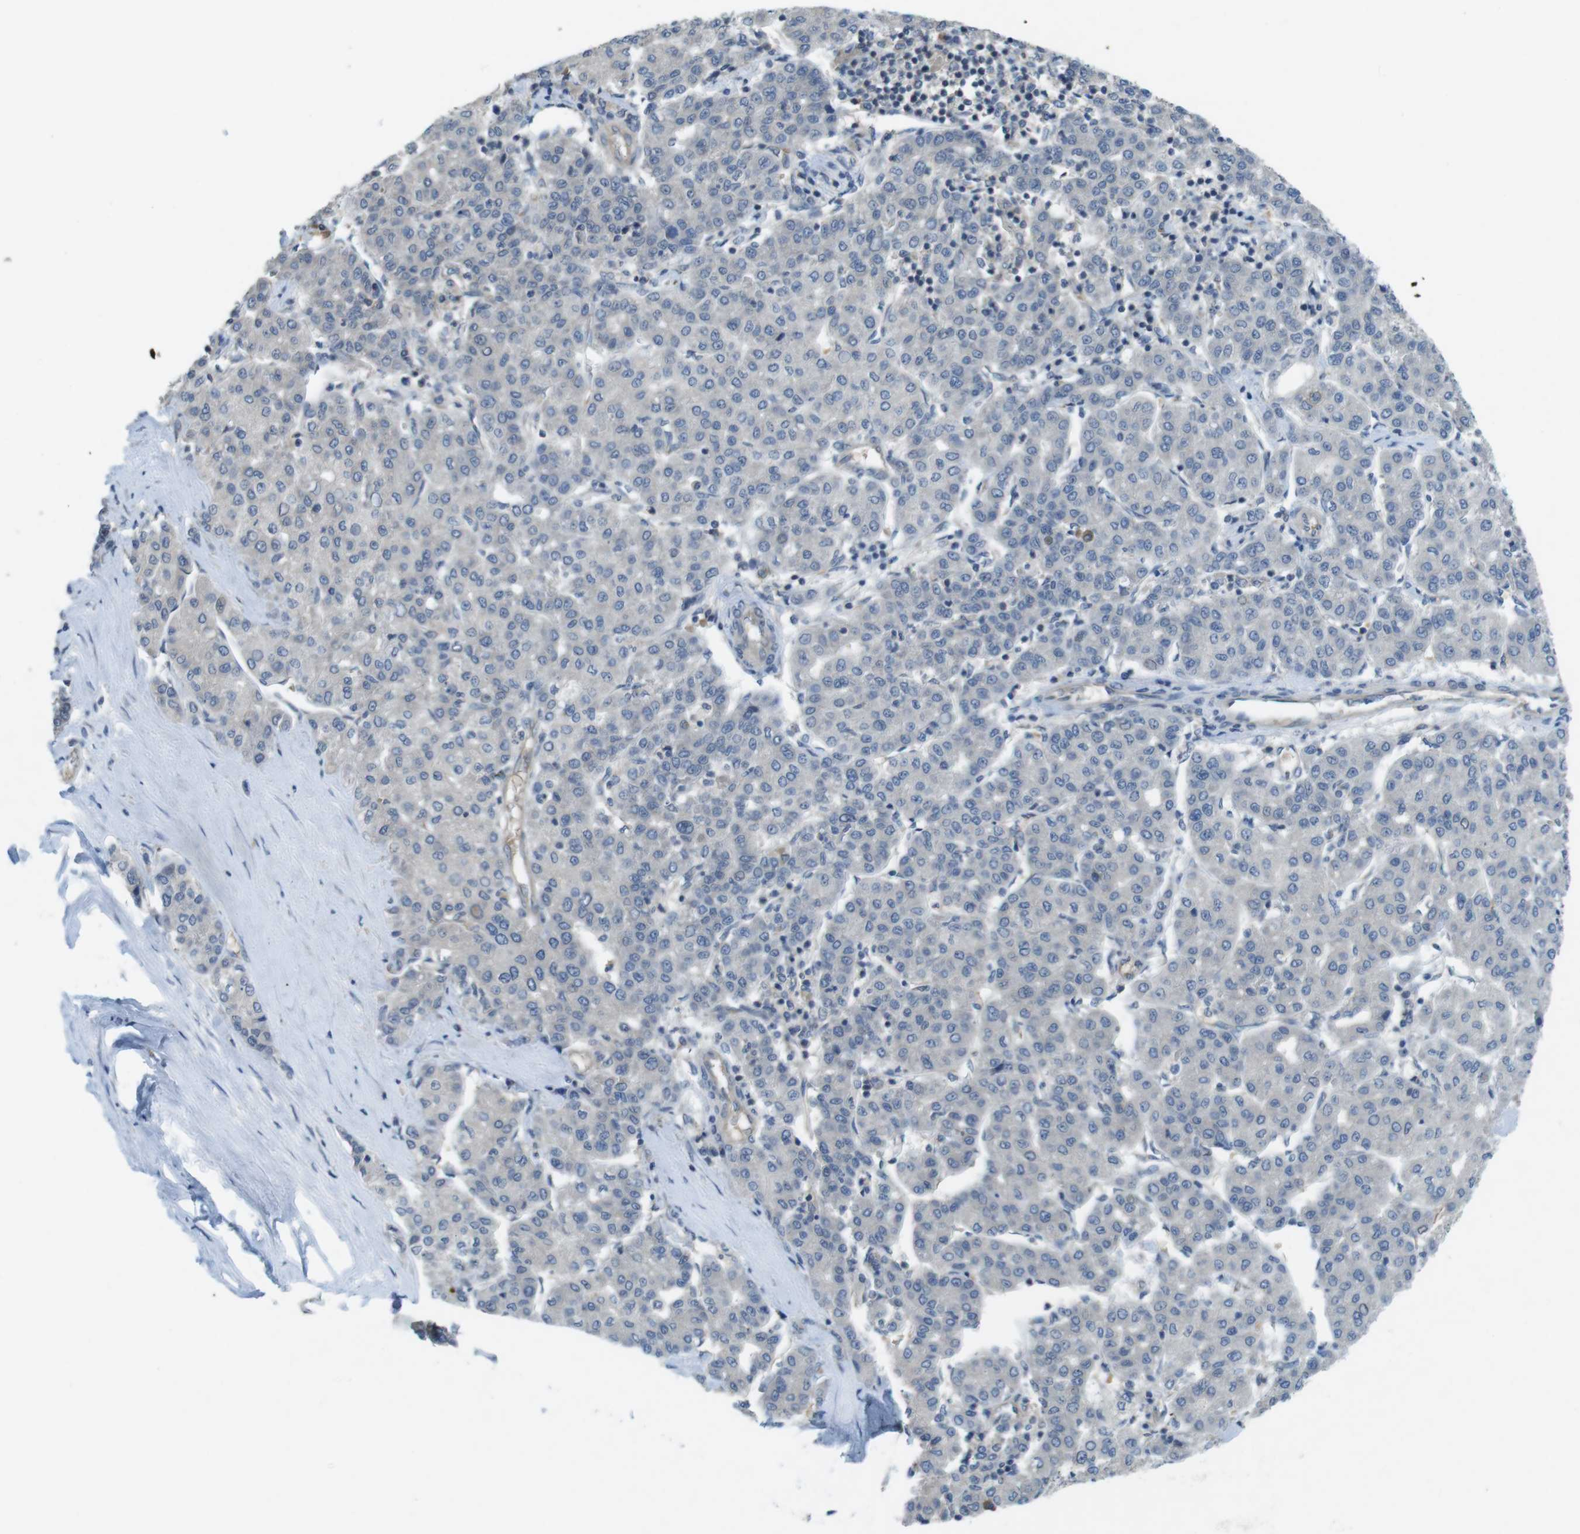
{"staining": {"intensity": "negative", "quantity": "none", "location": "none"}, "tissue": "liver cancer", "cell_type": "Tumor cells", "image_type": "cancer", "snomed": [{"axis": "morphology", "description": "Carcinoma, Hepatocellular, NOS"}, {"axis": "topography", "description": "Liver"}], "caption": "This is an IHC photomicrograph of human liver cancer (hepatocellular carcinoma). There is no staining in tumor cells.", "gene": "SUGT1", "patient": {"sex": "male", "age": 65}}